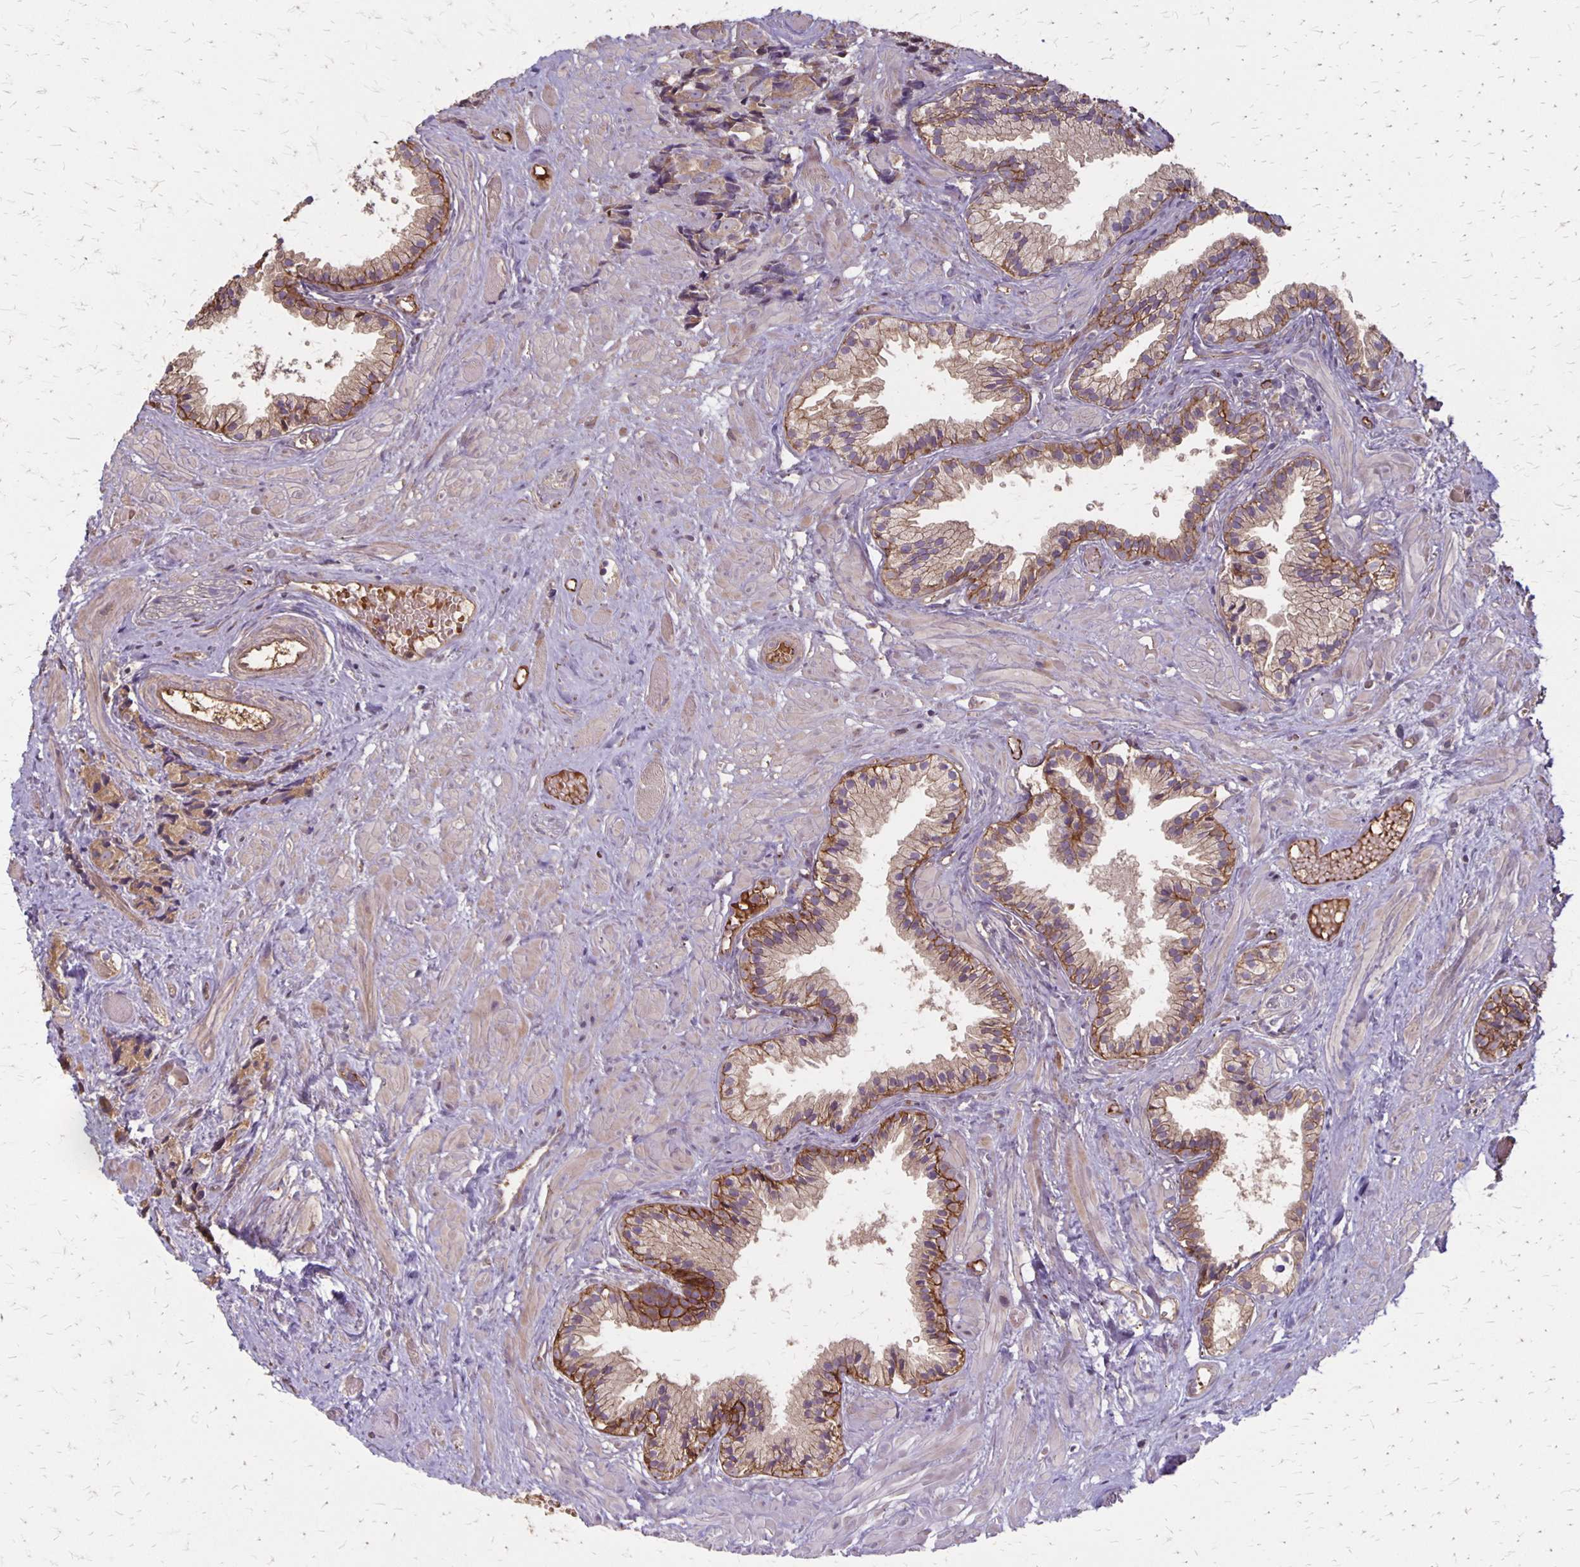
{"staining": {"intensity": "moderate", "quantity": "25%-75%", "location": "cytoplasmic/membranous"}, "tissue": "prostate cancer", "cell_type": "Tumor cells", "image_type": "cancer", "snomed": [{"axis": "morphology", "description": "Adenocarcinoma, High grade"}, {"axis": "topography", "description": "Prostate"}], "caption": "Prostate adenocarcinoma (high-grade) stained with DAB immunohistochemistry exhibits medium levels of moderate cytoplasmic/membranous staining in about 25%-75% of tumor cells.", "gene": "PROM2", "patient": {"sex": "male", "age": 81}}